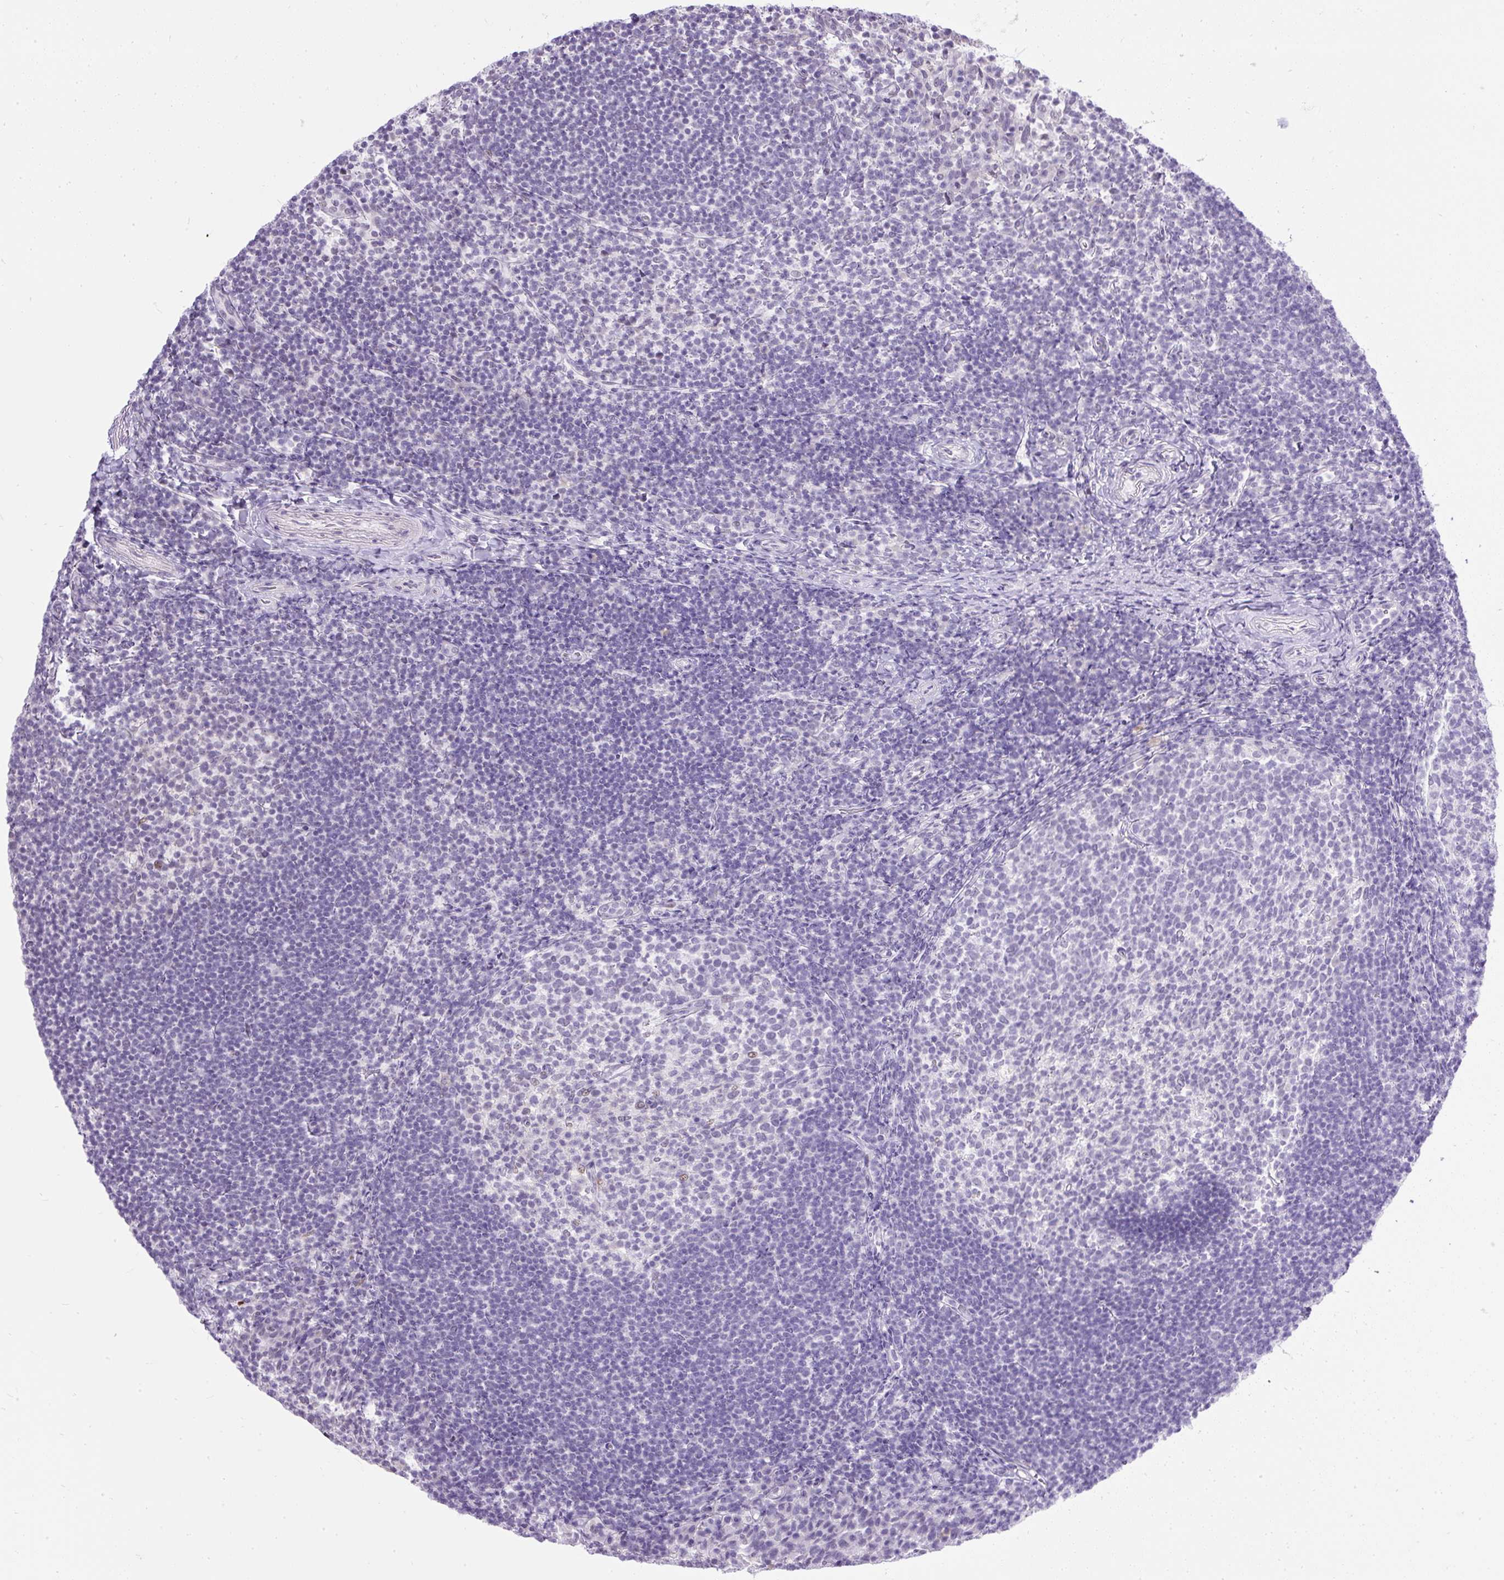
{"staining": {"intensity": "negative", "quantity": "none", "location": "none"}, "tissue": "tonsil", "cell_type": "Germinal center cells", "image_type": "normal", "snomed": [{"axis": "morphology", "description": "Normal tissue, NOS"}, {"axis": "topography", "description": "Tonsil"}], "caption": "An IHC micrograph of normal tonsil is shown. There is no staining in germinal center cells of tonsil.", "gene": "WNT10B", "patient": {"sex": "female", "age": 10}}